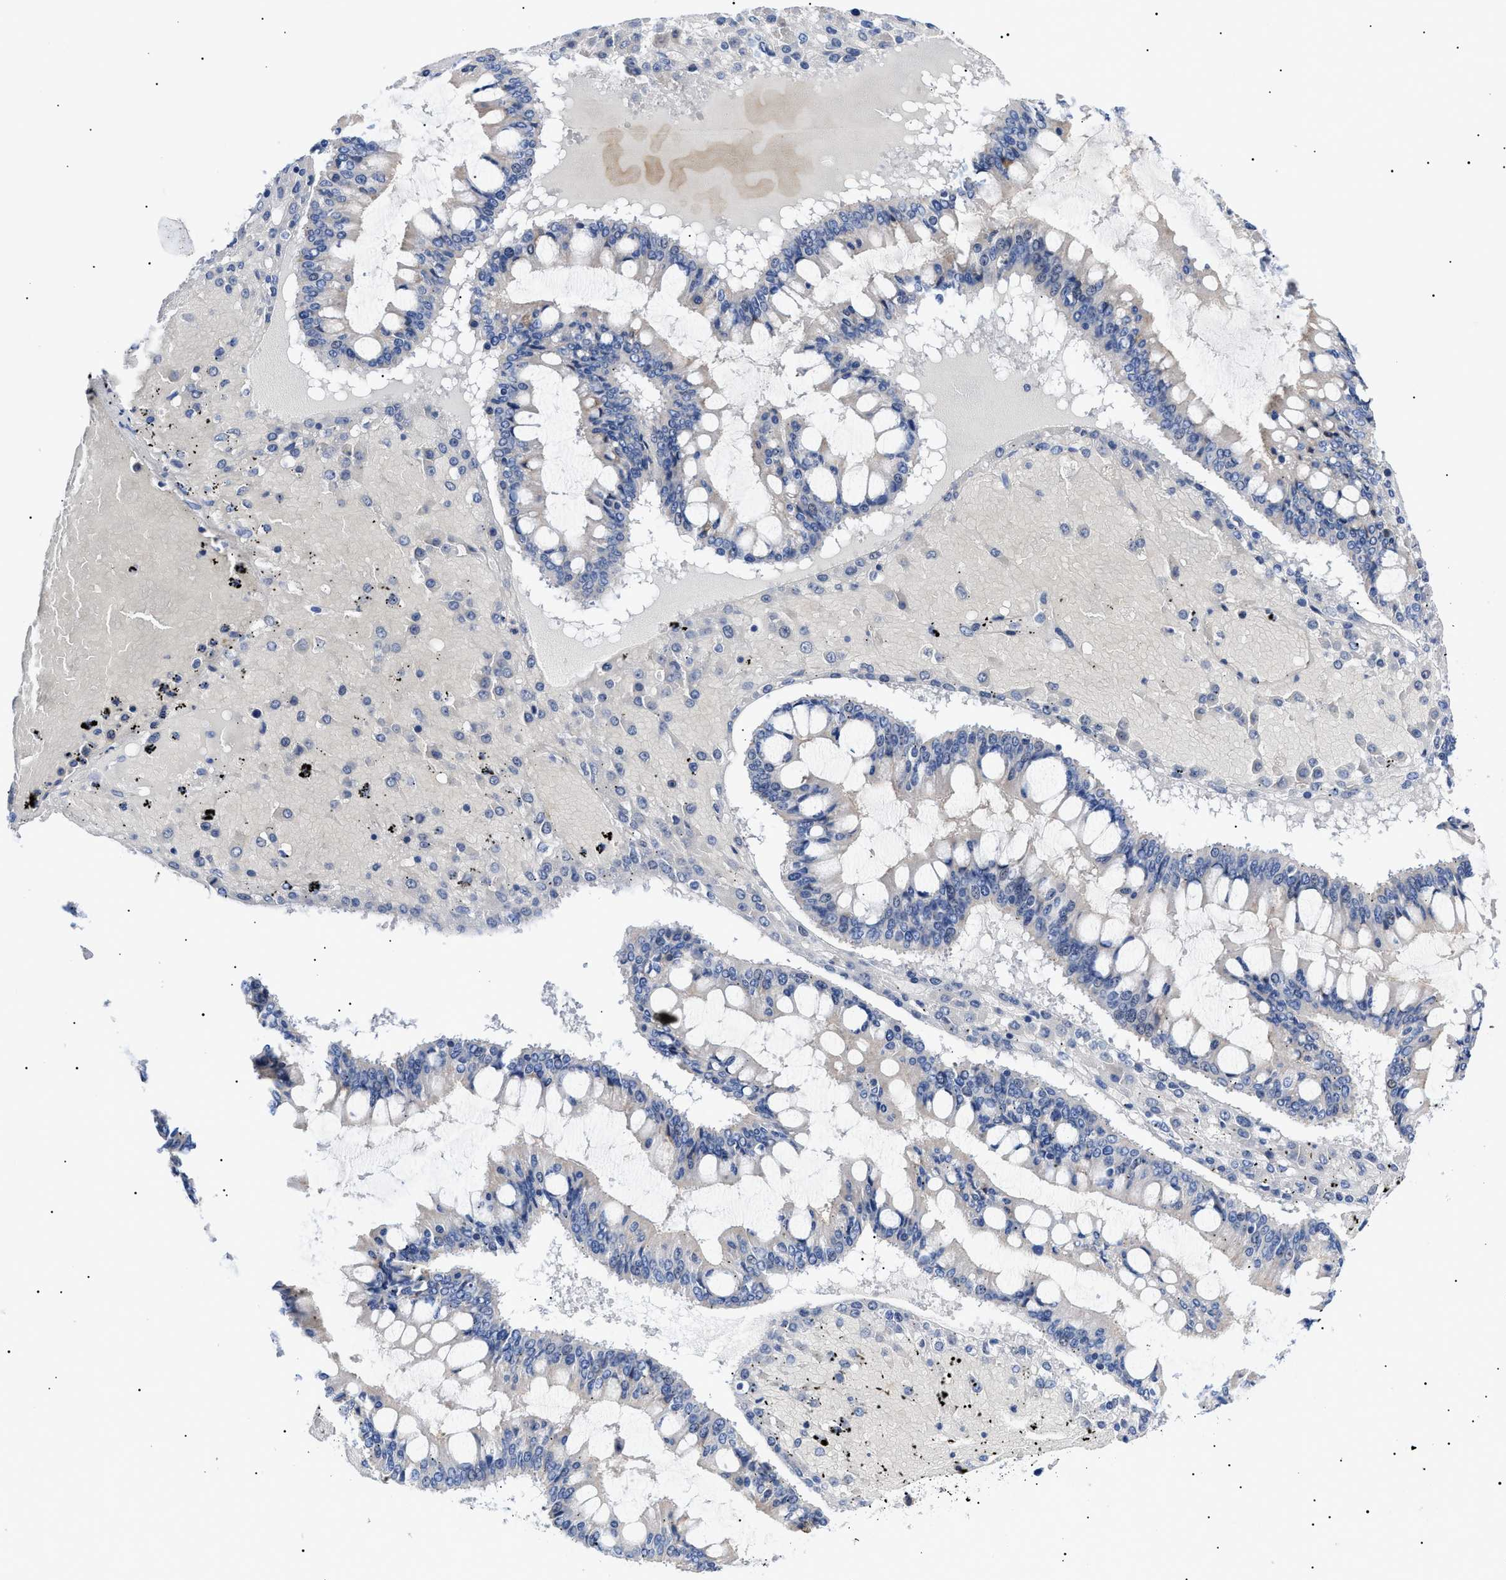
{"staining": {"intensity": "negative", "quantity": "none", "location": "none"}, "tissue": "ovarian cancer", "cell_type": "Tumor cells", "image_type": "cancer", "snomed": [{"axis": "morphology", "description": "Cystadenocarcinoma, mucinous, NOS"}, {"axis": "topography", "description": "Ovary"}], "caption": "Image shows no protein staining in tumor cells of ovarian cancer (mucinous cystadenocarcinoma) tissue.", "gene": "ACKR1", "patient": {"sex": "female", "age": 73}}